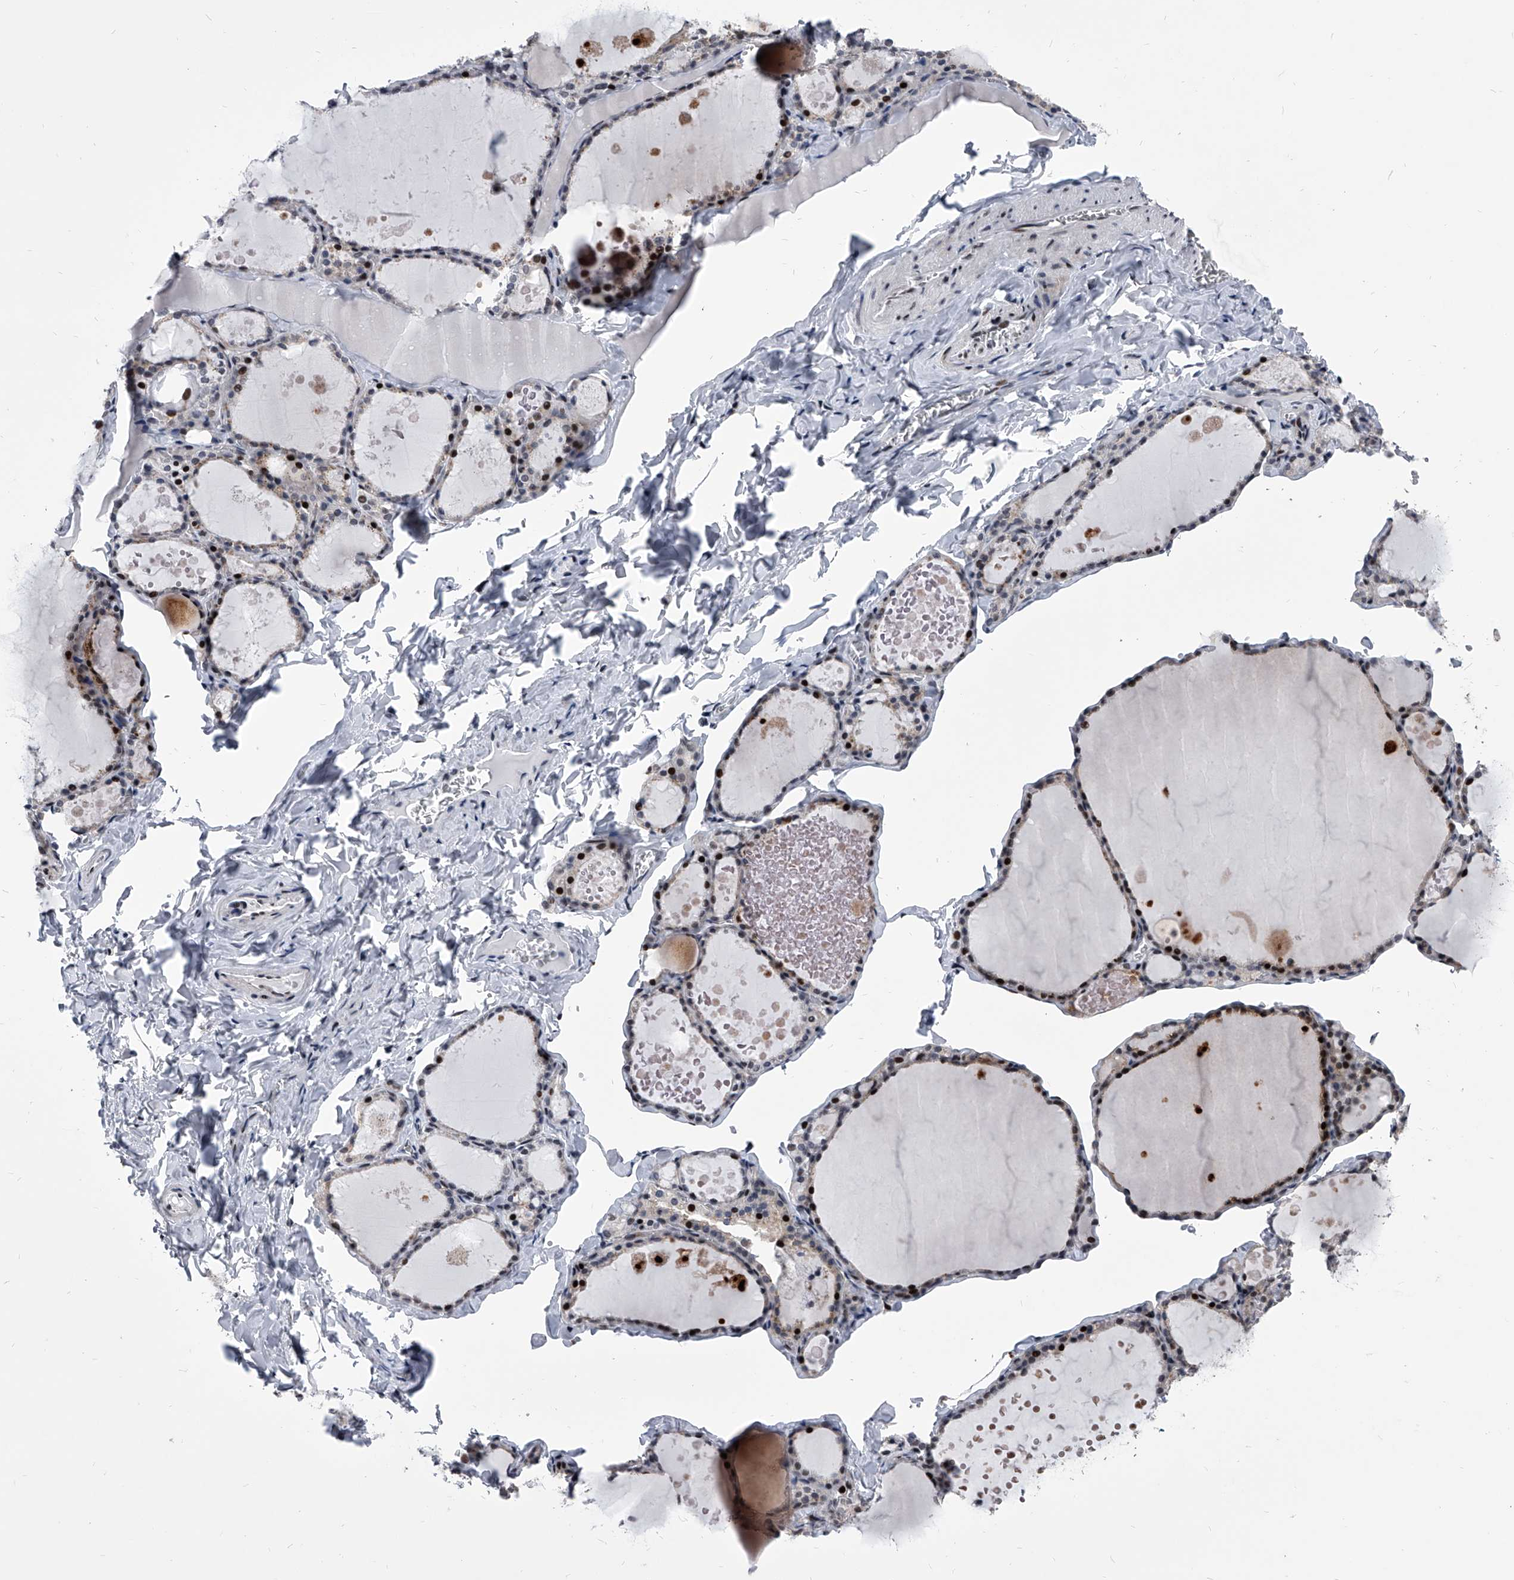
{"staining": {"intensity": "strong", "quantity": "25%-75%", "location": "nuclear"}, "tissue": "thyroid gland", "cell_type": "Glandular cells", "image_type": "normal", "snomed": [{"axis": "morphology", "description": "Normal tissue, NOS"}, {"axis": "topography", "description": "Thyroid gland"}], "caption": "Immunohistochemistry (DAB) staining of normal human thyroid gland reveals strong nuclear protein expression in about 25%-75% of glandular cells.", "gene": "CMTR1", "patient": {"sex": "male", "age": 56}}